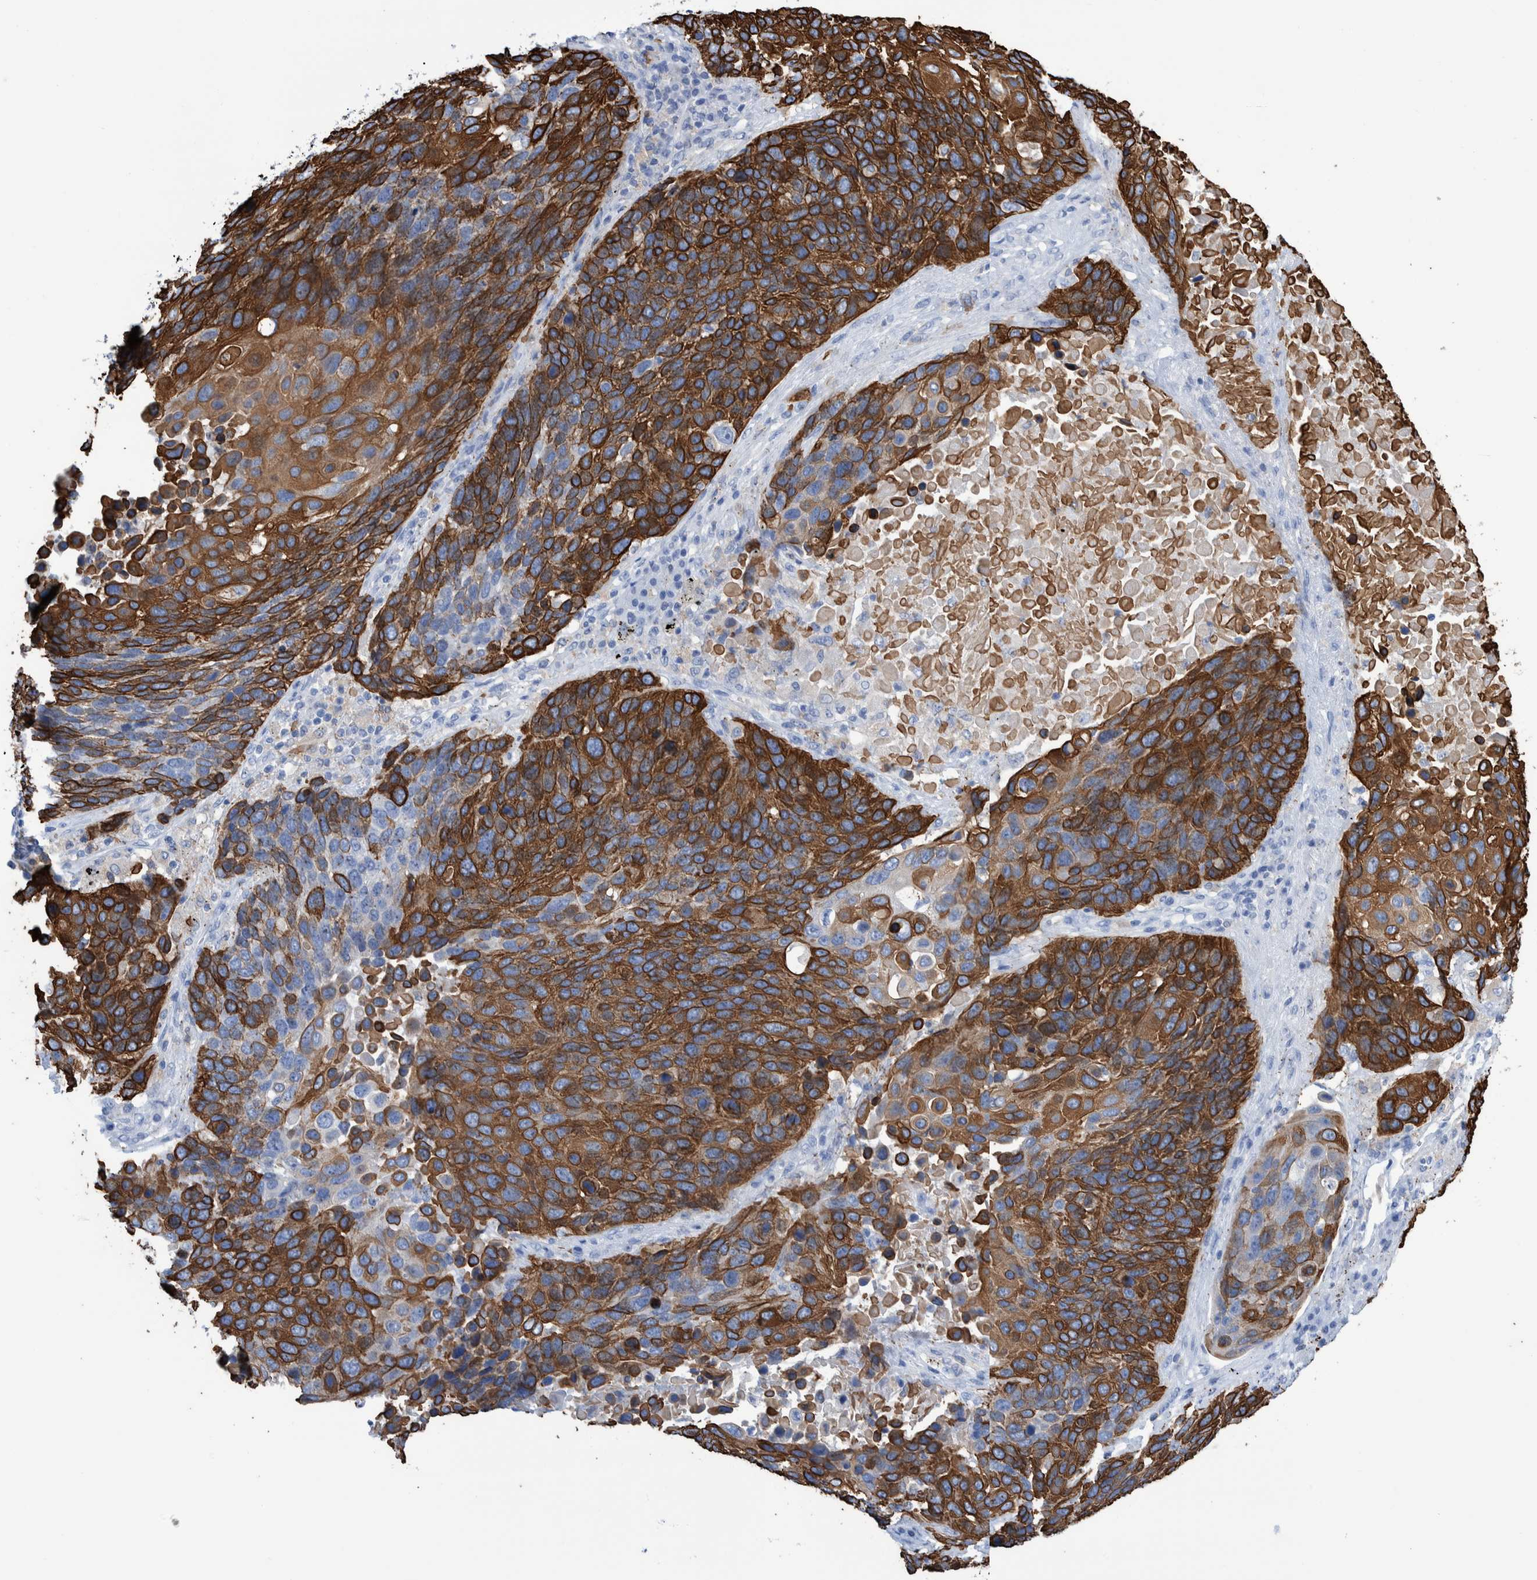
{"staining": {"intensity": "strong", "quantity": ">75%", "location": "cytoplasmic/membranous"}, "tissue": "lung cancer", "cell_type": "Tumor cells", "image_type": "cancer", "snomed": [{"axis": "morphology", "description": "Squamous cell carcinoma, NOS"}, {"axis": "topography", "description": "Lung"}], "caption": "A high amount of strong cytoplasmic/membranous positivity is appreciated in about >75% of tumor cells in lung squamous cell carcinoma tissue.", "gene": "KRT14", "patient": {"sex": "male", "age": 66}}